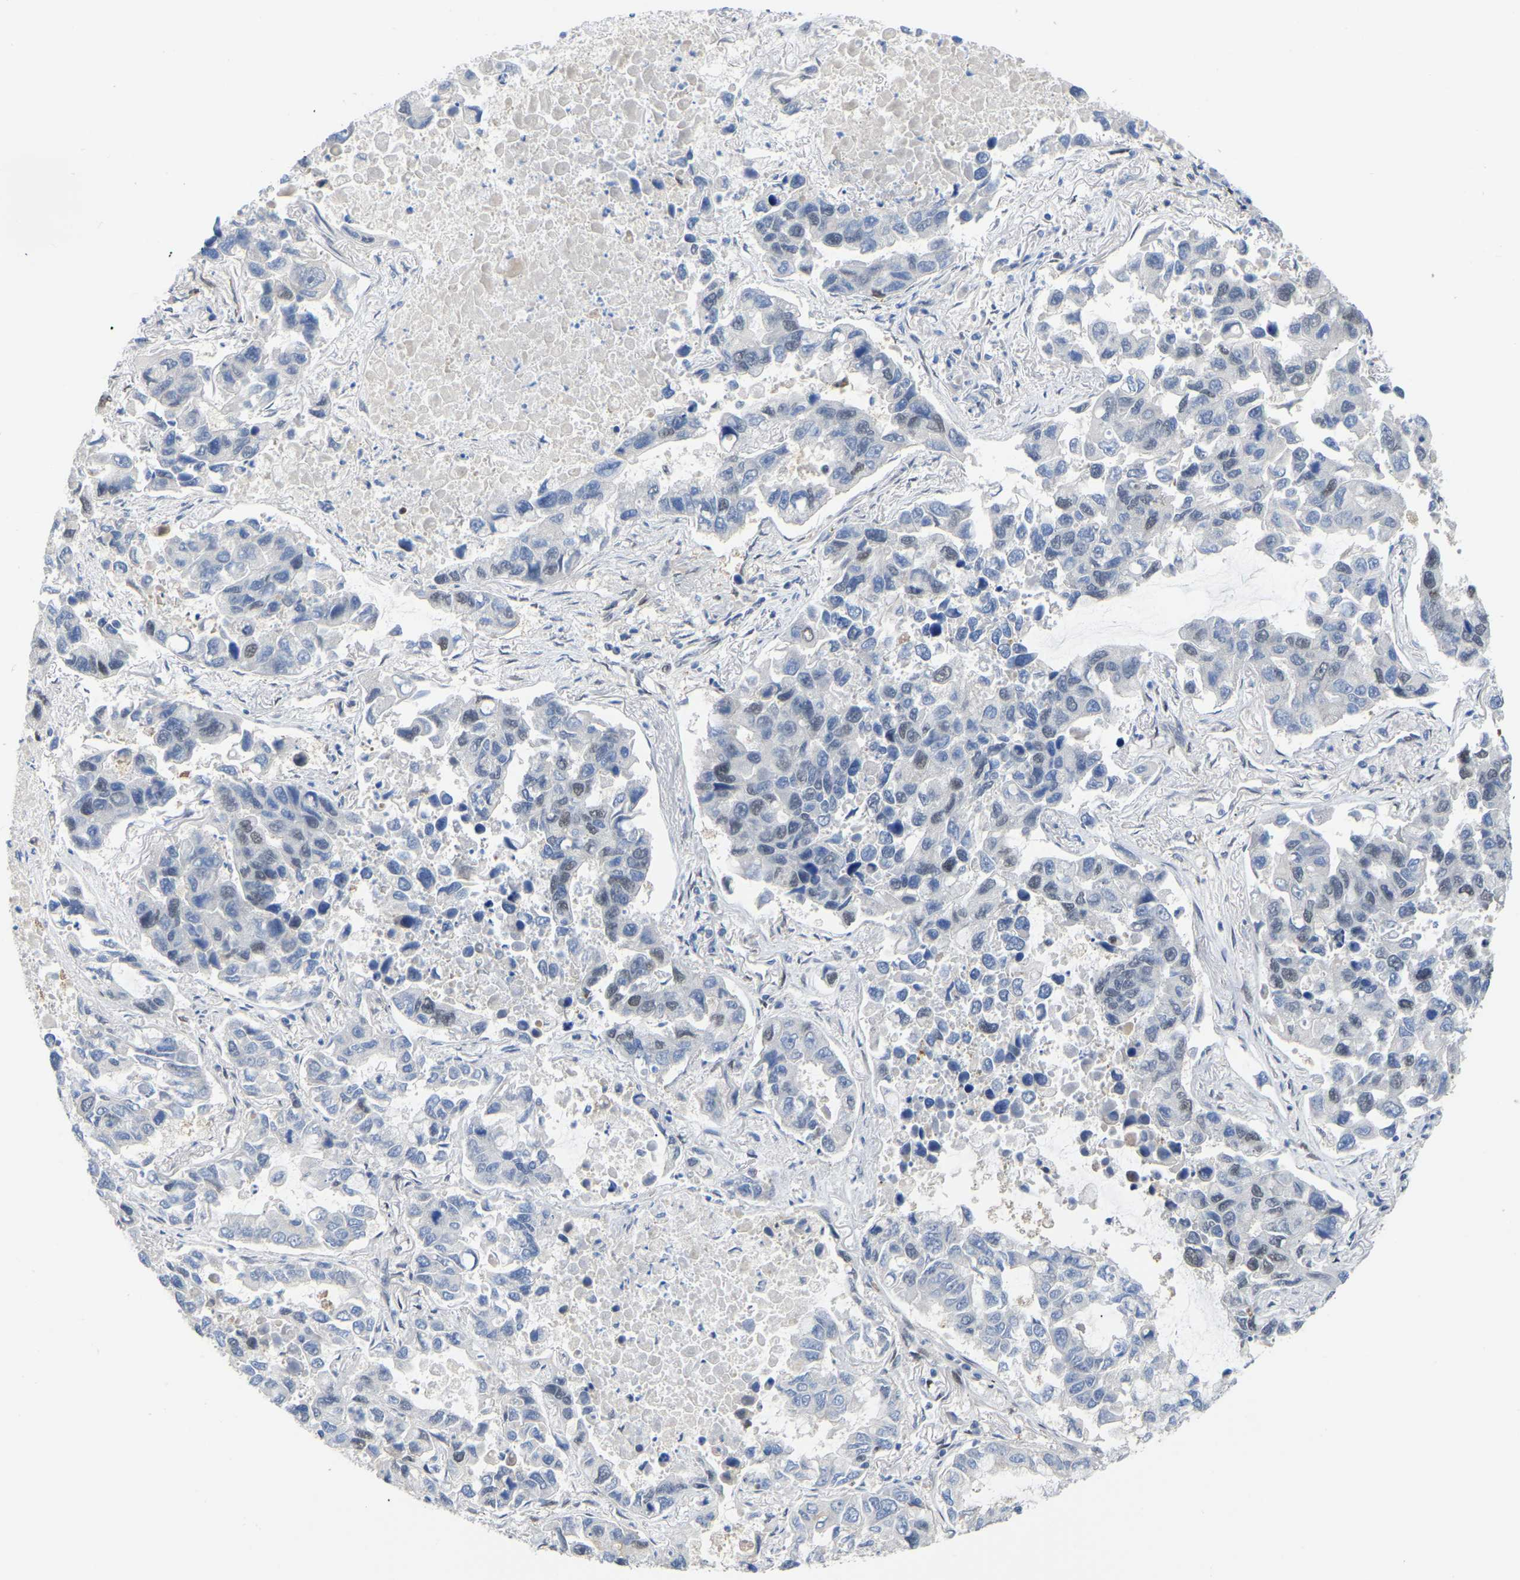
{"staining": {"intensity": "negative", "quantity": "none", "location": "none"}, "tissue": "lung cancer", "cell_type": "Tumor cells", "image_type": "cancer", "snomed": [{"axis": "morphology", "description": "Adenocarcinoma, NOS"}, {"axis": "topography", "description": "Lung"}], "caption": "IHC image of neoplastic tissue: lung cancer (adenocarcinoma) stained with DAB displays no significant protein positivity in tumor cells.", "gene": "KLRG2", "patient": {"sex": "male", "age": 64}}